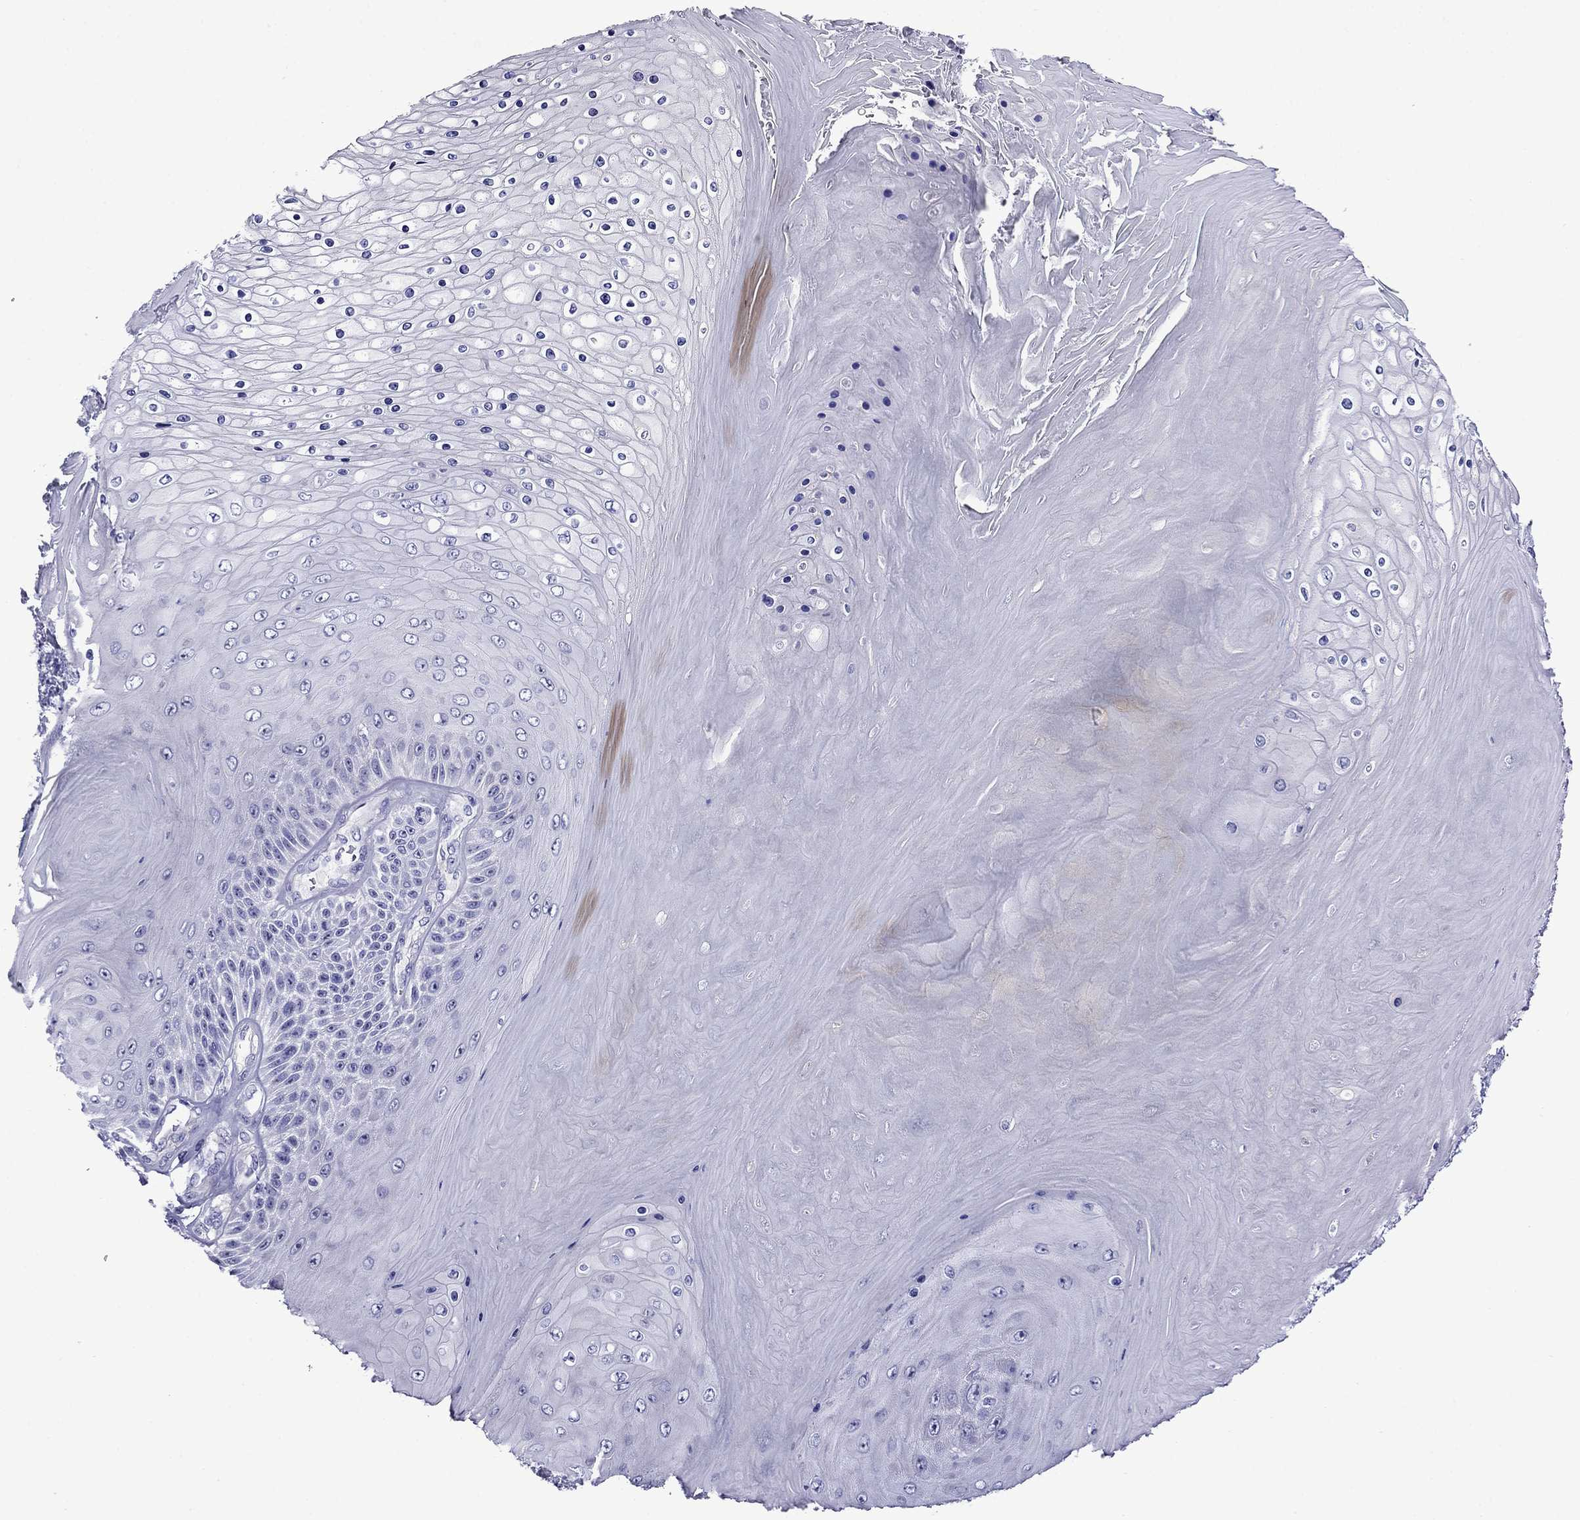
{"staining": {"intensity": "negative", "quantity": "none", "location": "none"}, "tissue": "skin cancer", "cell_type": "Tumor cells", "image_type": "cancer", "snomed": [{"axis": "morphology", "description": "Squamous cell carcinoma, NOS"}, {"axis": "topography", "description": "Skin"}], "caption": "DAB immunohistochemical staining of skin cancer displays no significant staining in tumor cells.", "gene": "SCG2", "patient": {"sex": "male", "age": 62}}